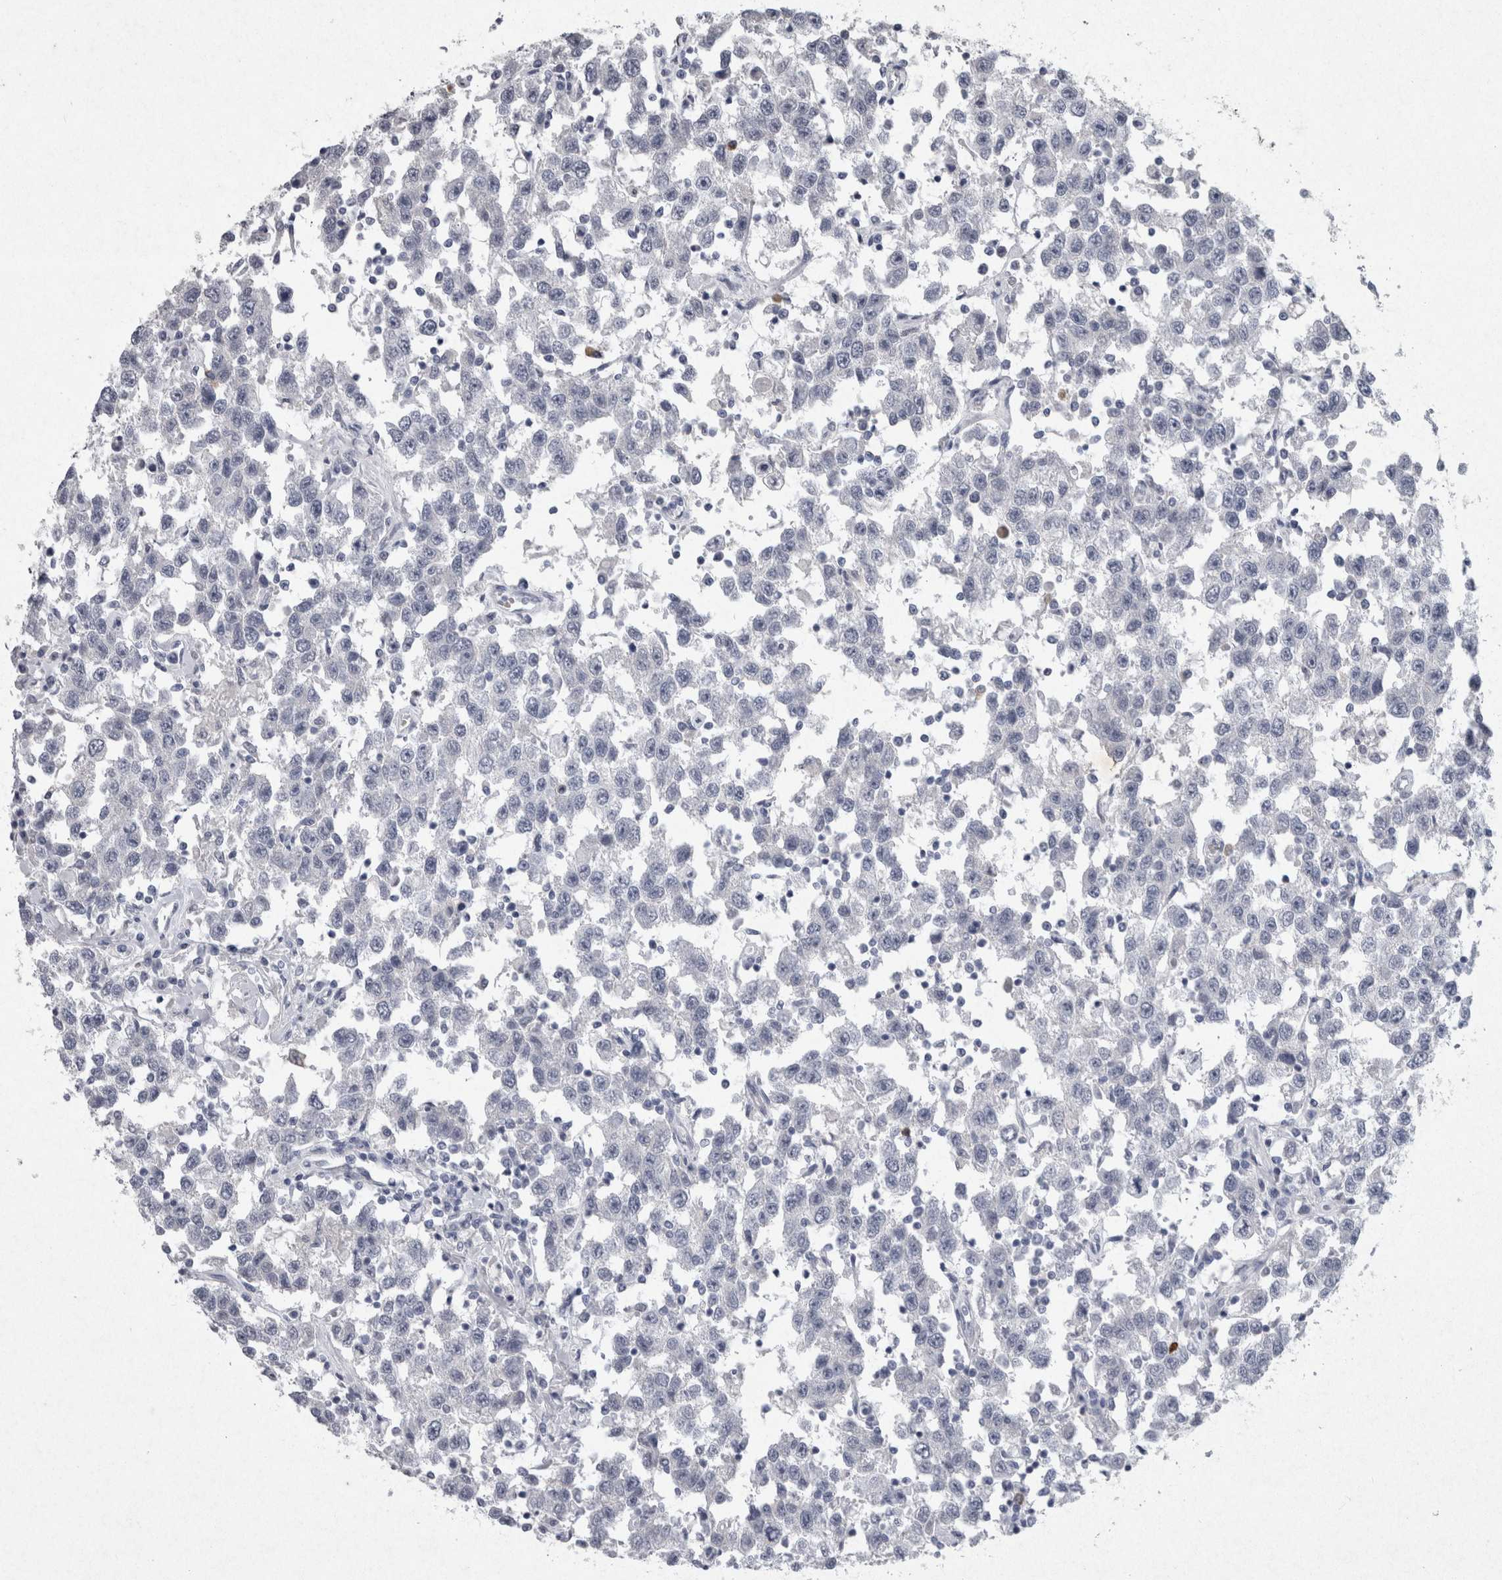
{"staining": {"intensity": "negative", "quantity": "none", "location": "none"}, "tissue": "testis cancer", "cell_type": "Tumor cells", "image_type": "cancer", "snomed": [{"axis": "morphology", "description": "Seminoma, NOS"}, {"axis": "topography", "description": "Testis"}], "caption": "This is an immunohistochemistry (IHC) image of testis cancer (seminoma). There is no staining in tumor cells.", "gene": "PDX1", "patient": {"sex": "male", "age": 41}}